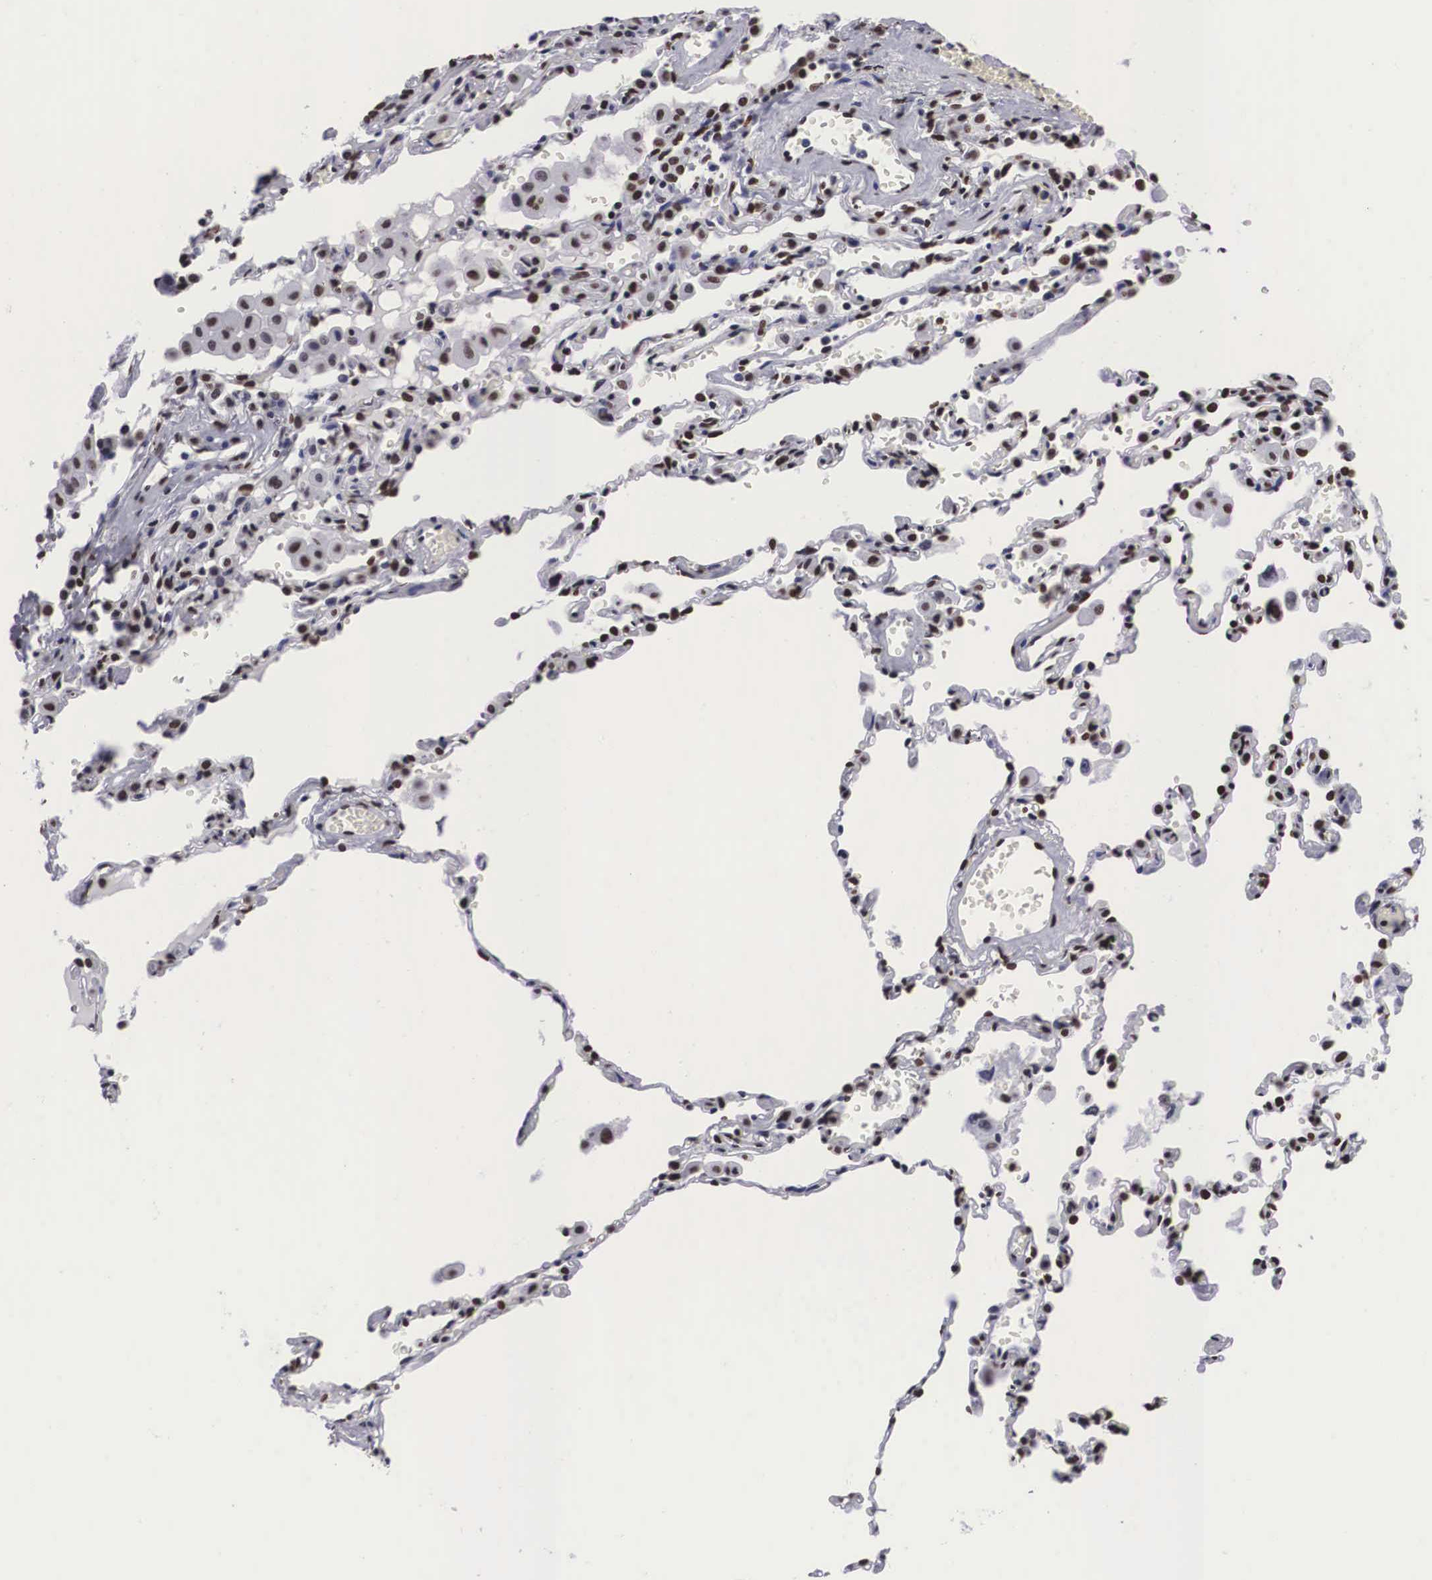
{"staining": {"intensity": "moderate", "quantity": ">75%", "location": "nuclear"}, "tissue": "lung cancer", "cell_type": "Tumor cells", "image_type": "cancer", "snomed": [{"axis": "morphology", "description": "Adenocarcinoma, NOS"}, {"axis": "topography", "description": "Lung"}], "caption": "Human adenocarcinoma (lung) stained with a protein marker exhibits moderate staining in tumor cells.", "gene": "MECP2", "patient": {"sex": "male", "age": 64}}